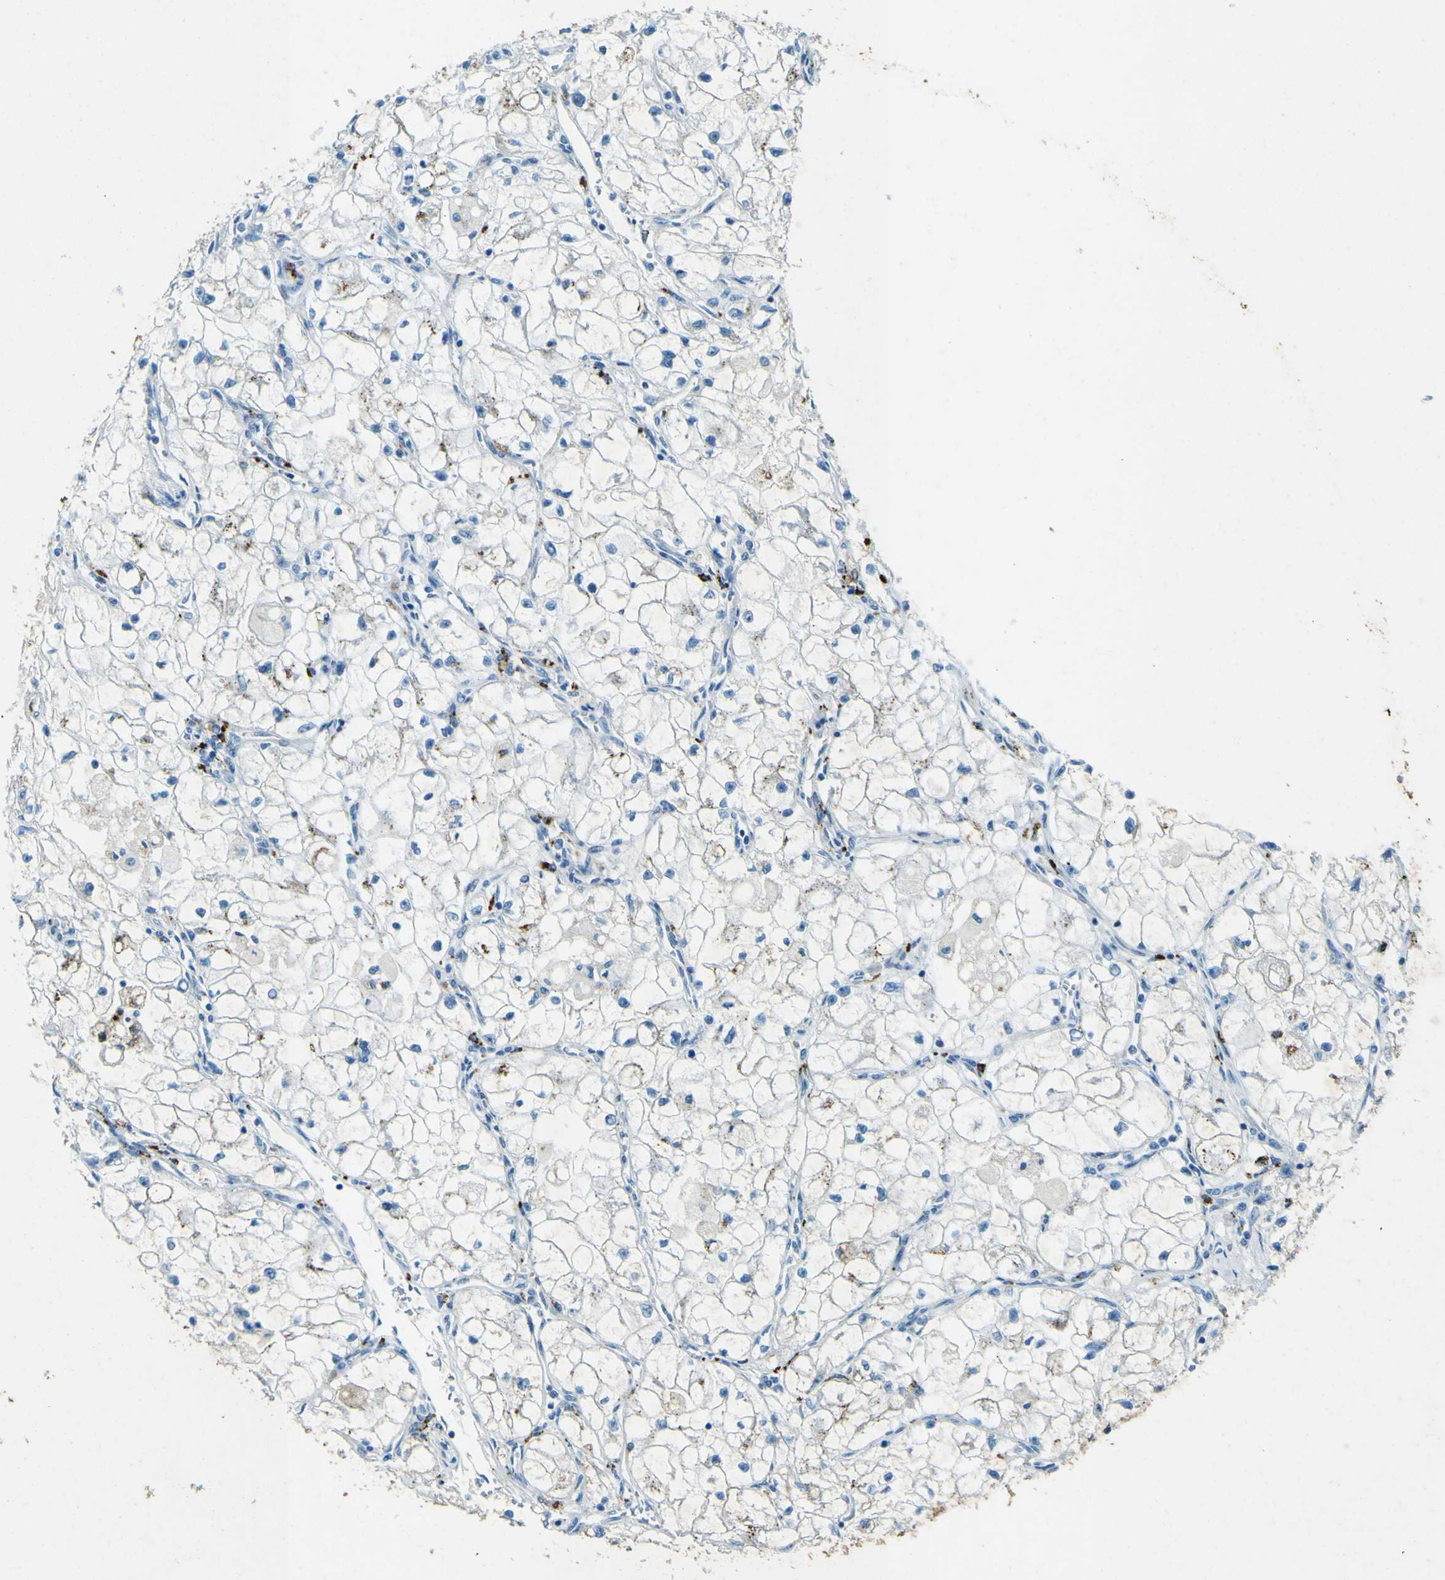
{"staining": {"intensity": "weak", "quantity": "<25%", "location": "cytoplasmic/membranous"}, "tissue": "renal cancer", "cell_type": "Tumor cells", "image_type": "cancer", "snomed": [{"axis": "morphology", "description": "Adenocarcinoma, NOS"}, {"axis": "topography", "description": "Kidney"}], "caption": "Protein analysis of adenocarcinoma (renal) demonstrates no significant positivity in tumor cells.", "gene": "PDE9A", "patient": {"sex": "female", "age": 70}}